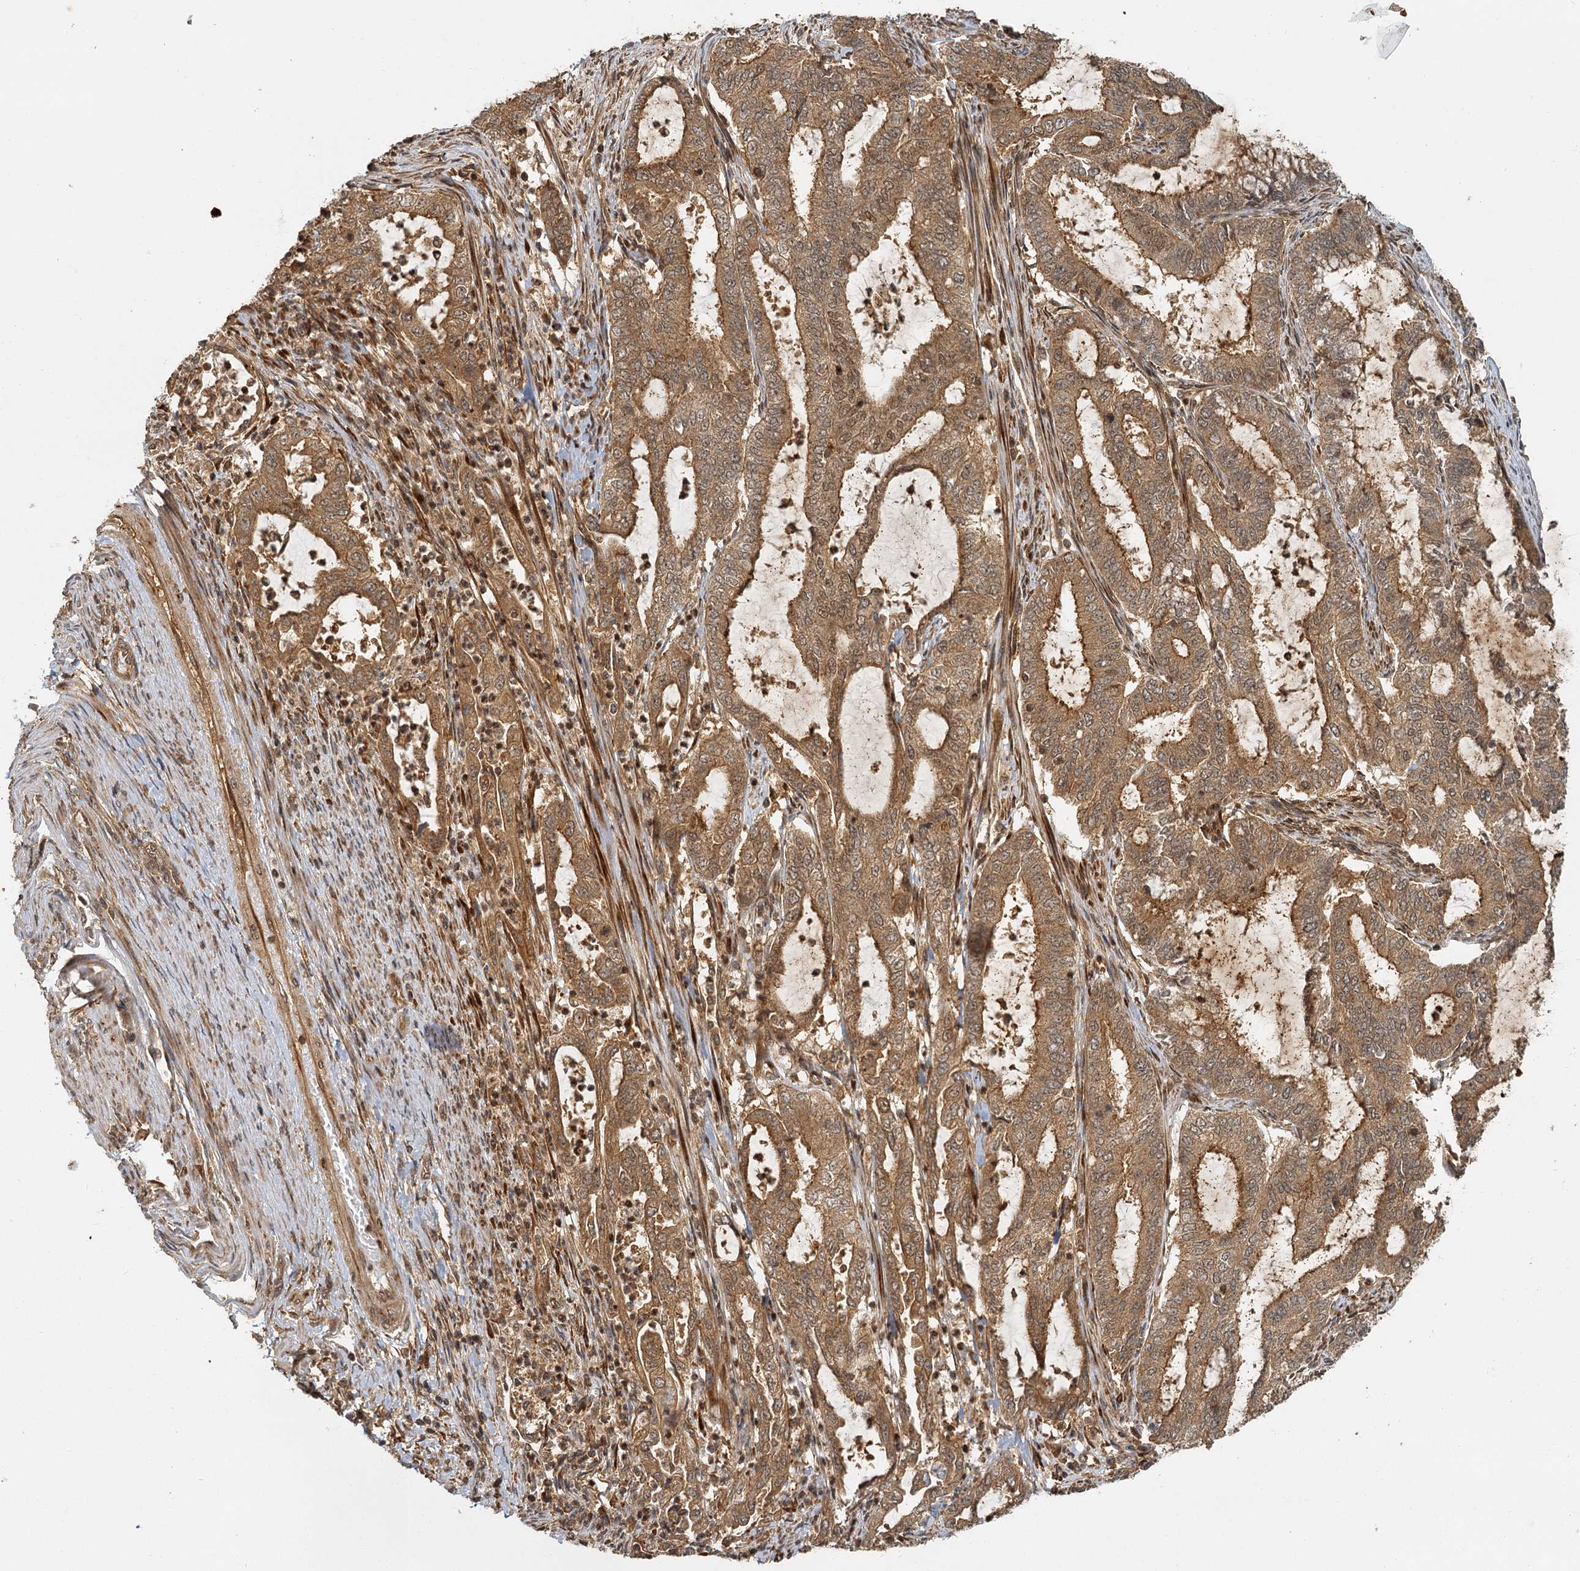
{"staining": {"intensity": "moderate", "quantity": ">75%", "location": "cytoplasmic/membranous,nuclear"}, "tissue": "endometrial cancer", "cell_type": "Tumor cells", "image_type": "cancer", "snomed": [{"axis": "morphology", "description": "Adenocarcinoma, NOS"}, {"axis": "topography", "description": "Endometrium"}], "caption": "This is an image of immunohistochemistry staining of endometrial cancer (adenocarcinoma), which shows moderate staining in the cytoplasmic/membranous and nuclear of tumor cells.", "gene": "ZNF549", "patient": {"sex": "female", "age": 51}}